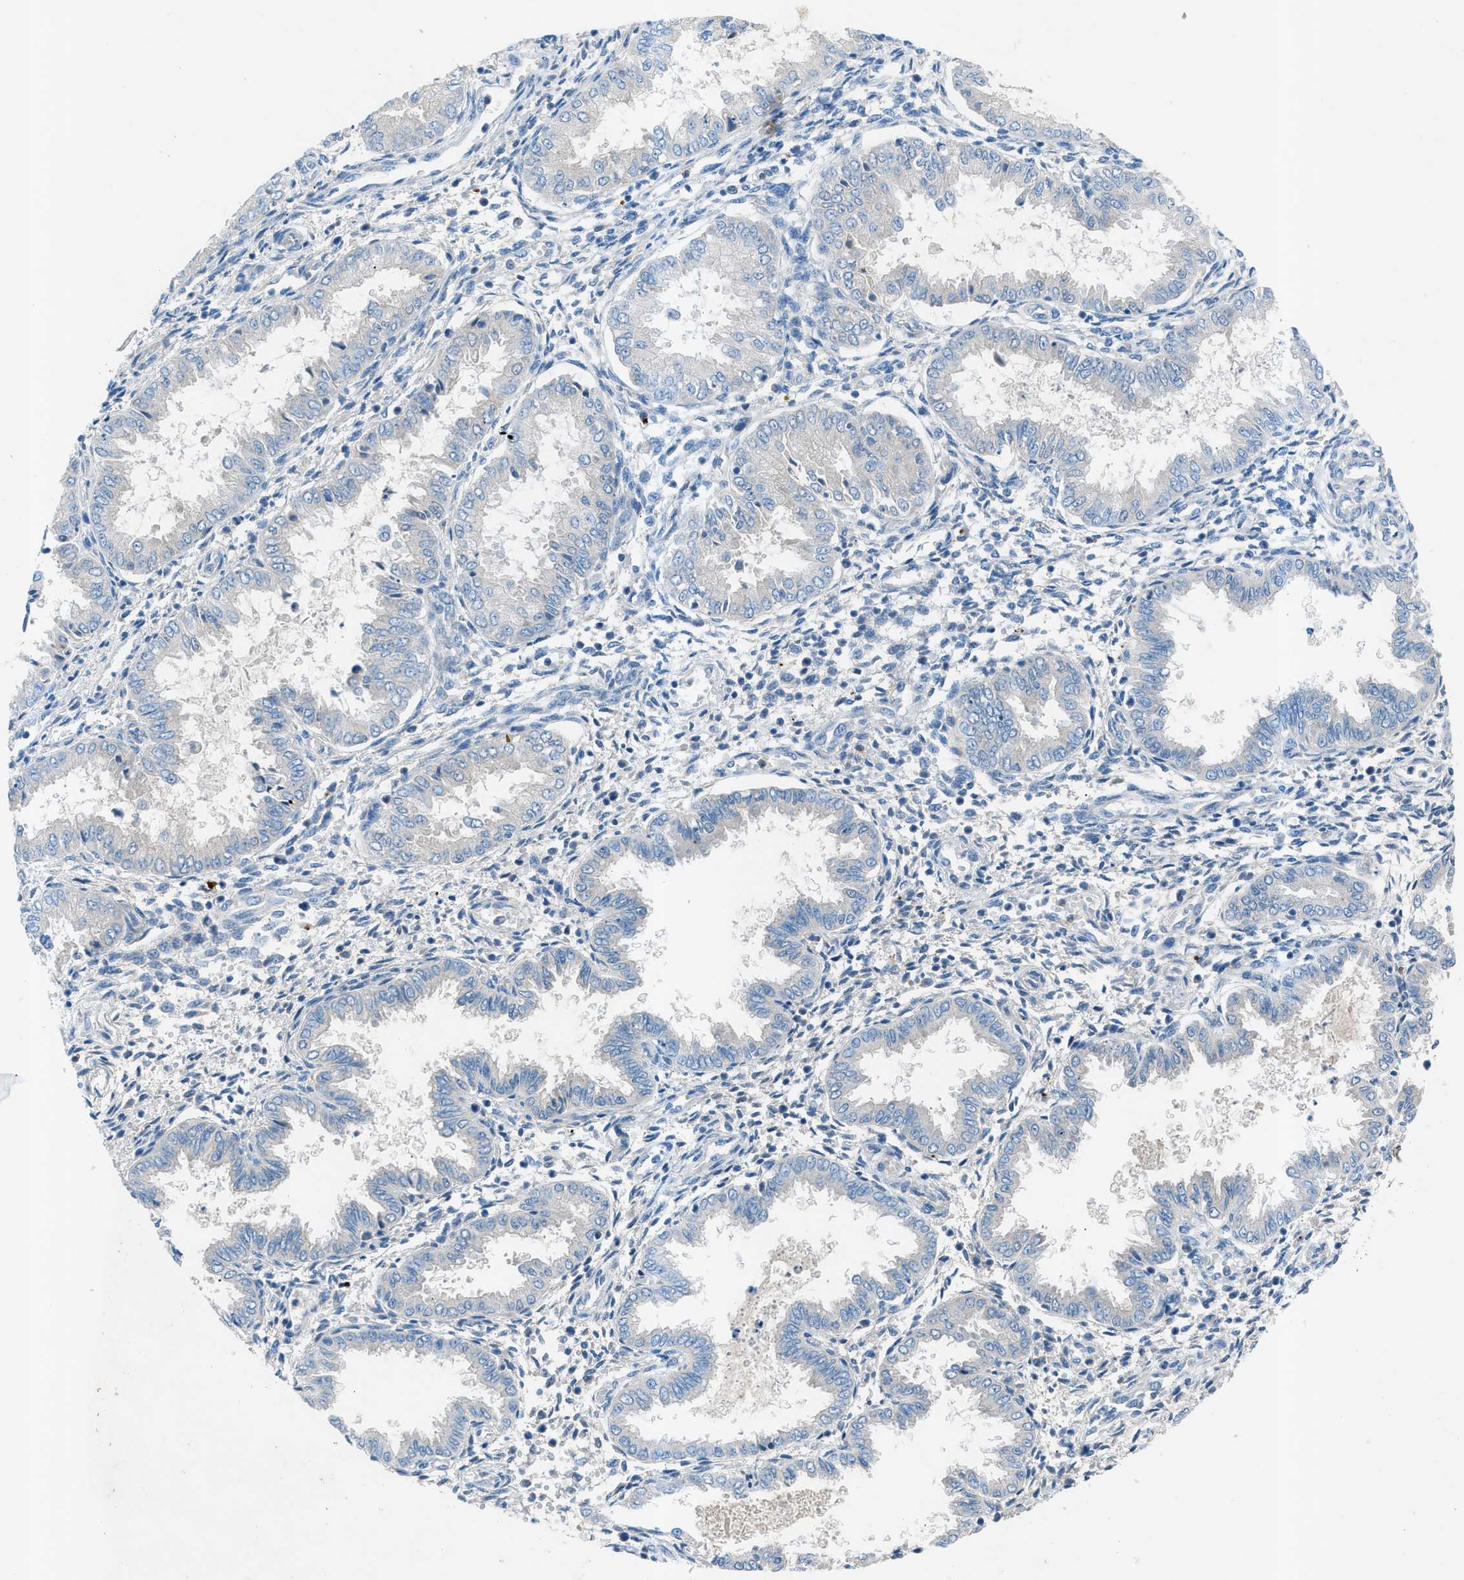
{"staining": {"intensity": "negative", "quantity": "none", "location": "none"}, "tissue": "endometrium", "cell_type": "Cells in endometrial stroma", "image_type": "normal", "snomed": [{"axis": "morphology", "description": "Normal tissue, NOS"}, {"axis": "topography", "description": "Endometrium"}], "caption": "This histopathology image is of benign endometrium stained with immunohistochemistry (IHC) to label a protein in brown with the nuclei are counter-stained blue. There is no staining in cells in endometrial stroma.", "gene": "C5AR2", "patient": {"sex": "female", "age": 33}}